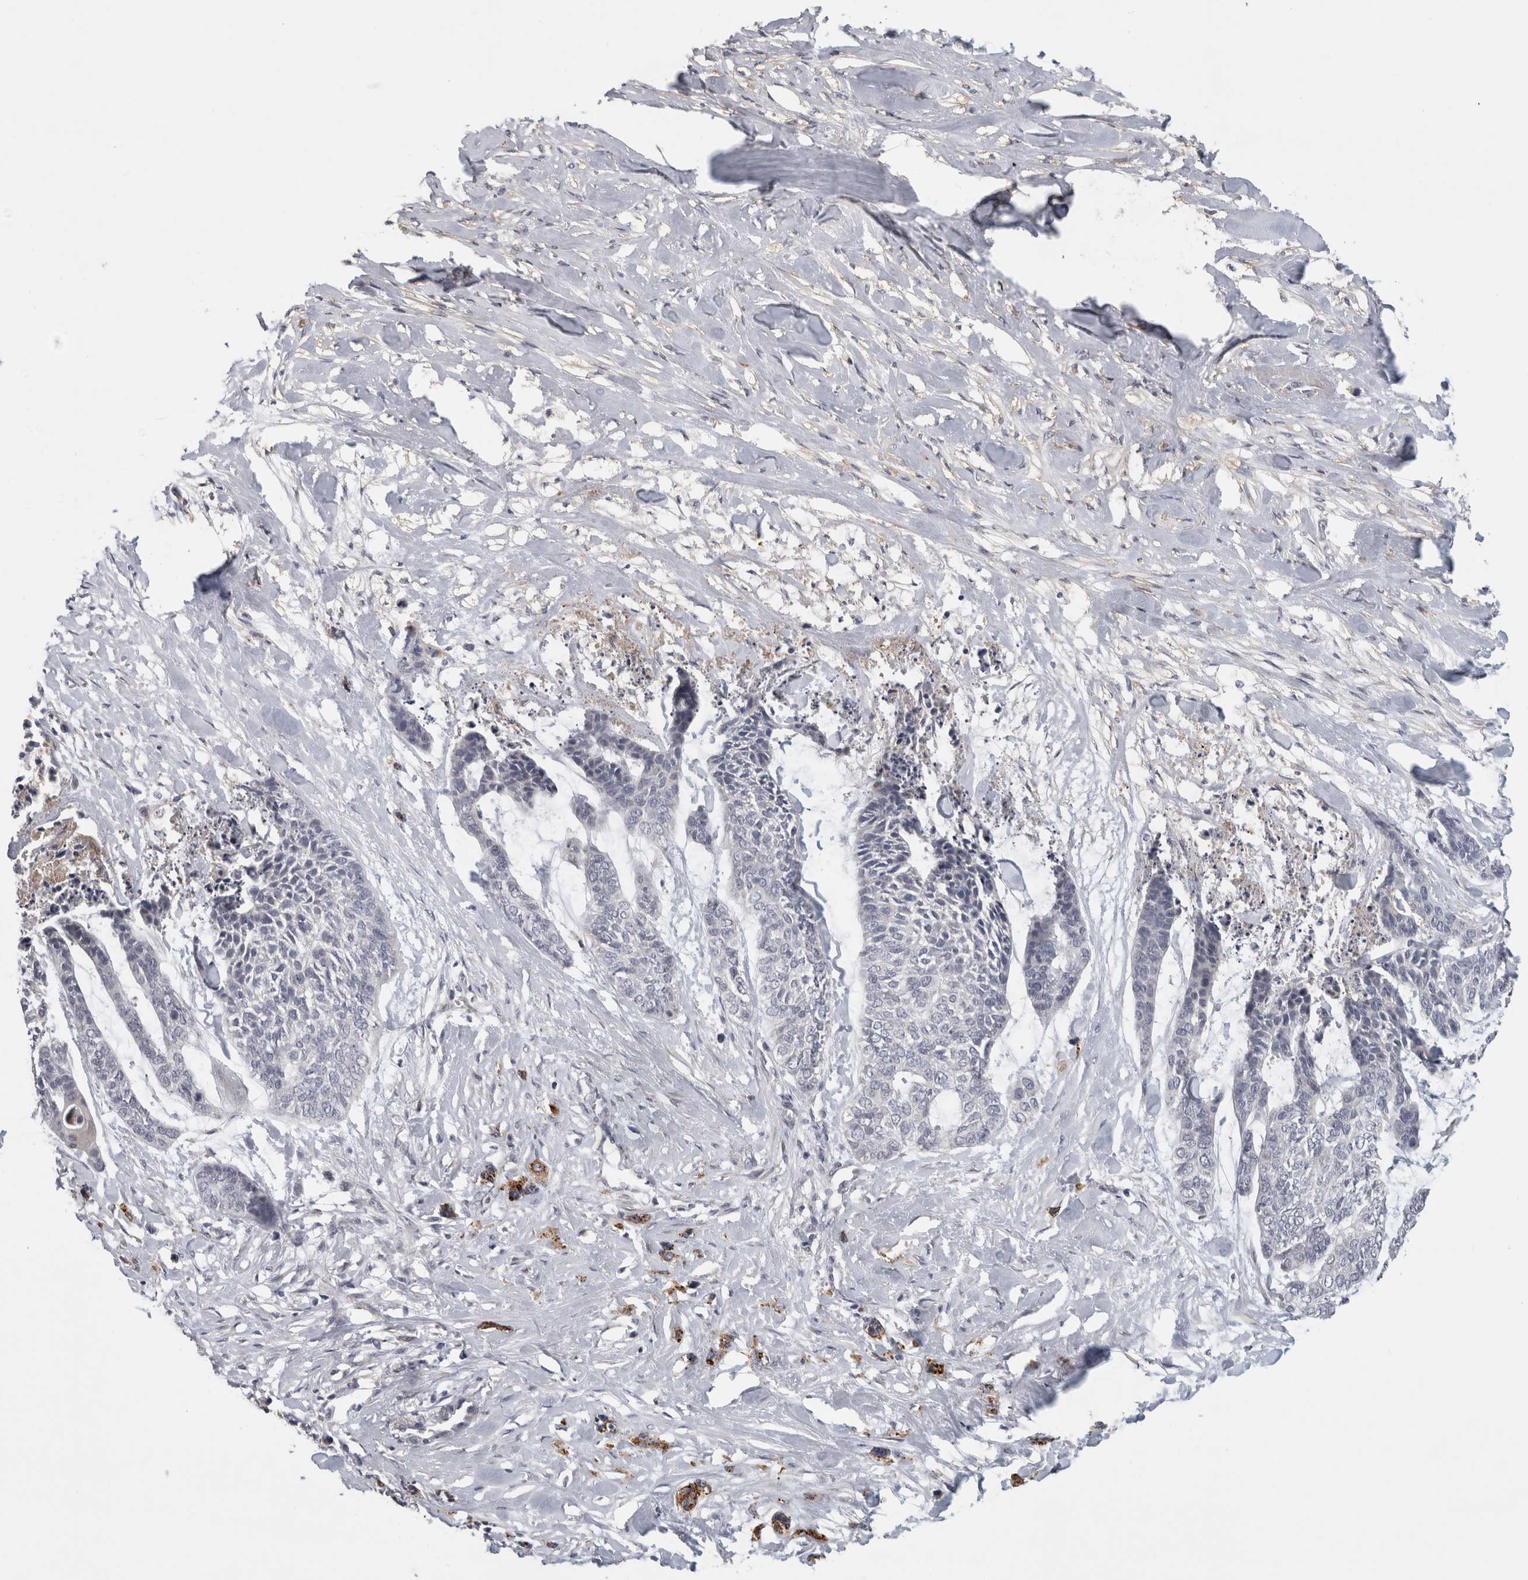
{"staining": {"intensity": "negative", "quantity": "none", "location": "none"}, "tissue": "skin cancer", "cell_type": "Tumor cells", "image_type": "cancer", "snomed": [{"axis": "morphology", "description": "Basal cell carcinoma"}, {"axis": "topography", "description": "Skin"}], "caption": "Human basal cell carcinoma (skin) stained for a protein using immunohistochemistry (IHC) exhibits no staining in tumor cells.", "gene": "MGAT1", "patient": {"sex": "female", "age": 64}}